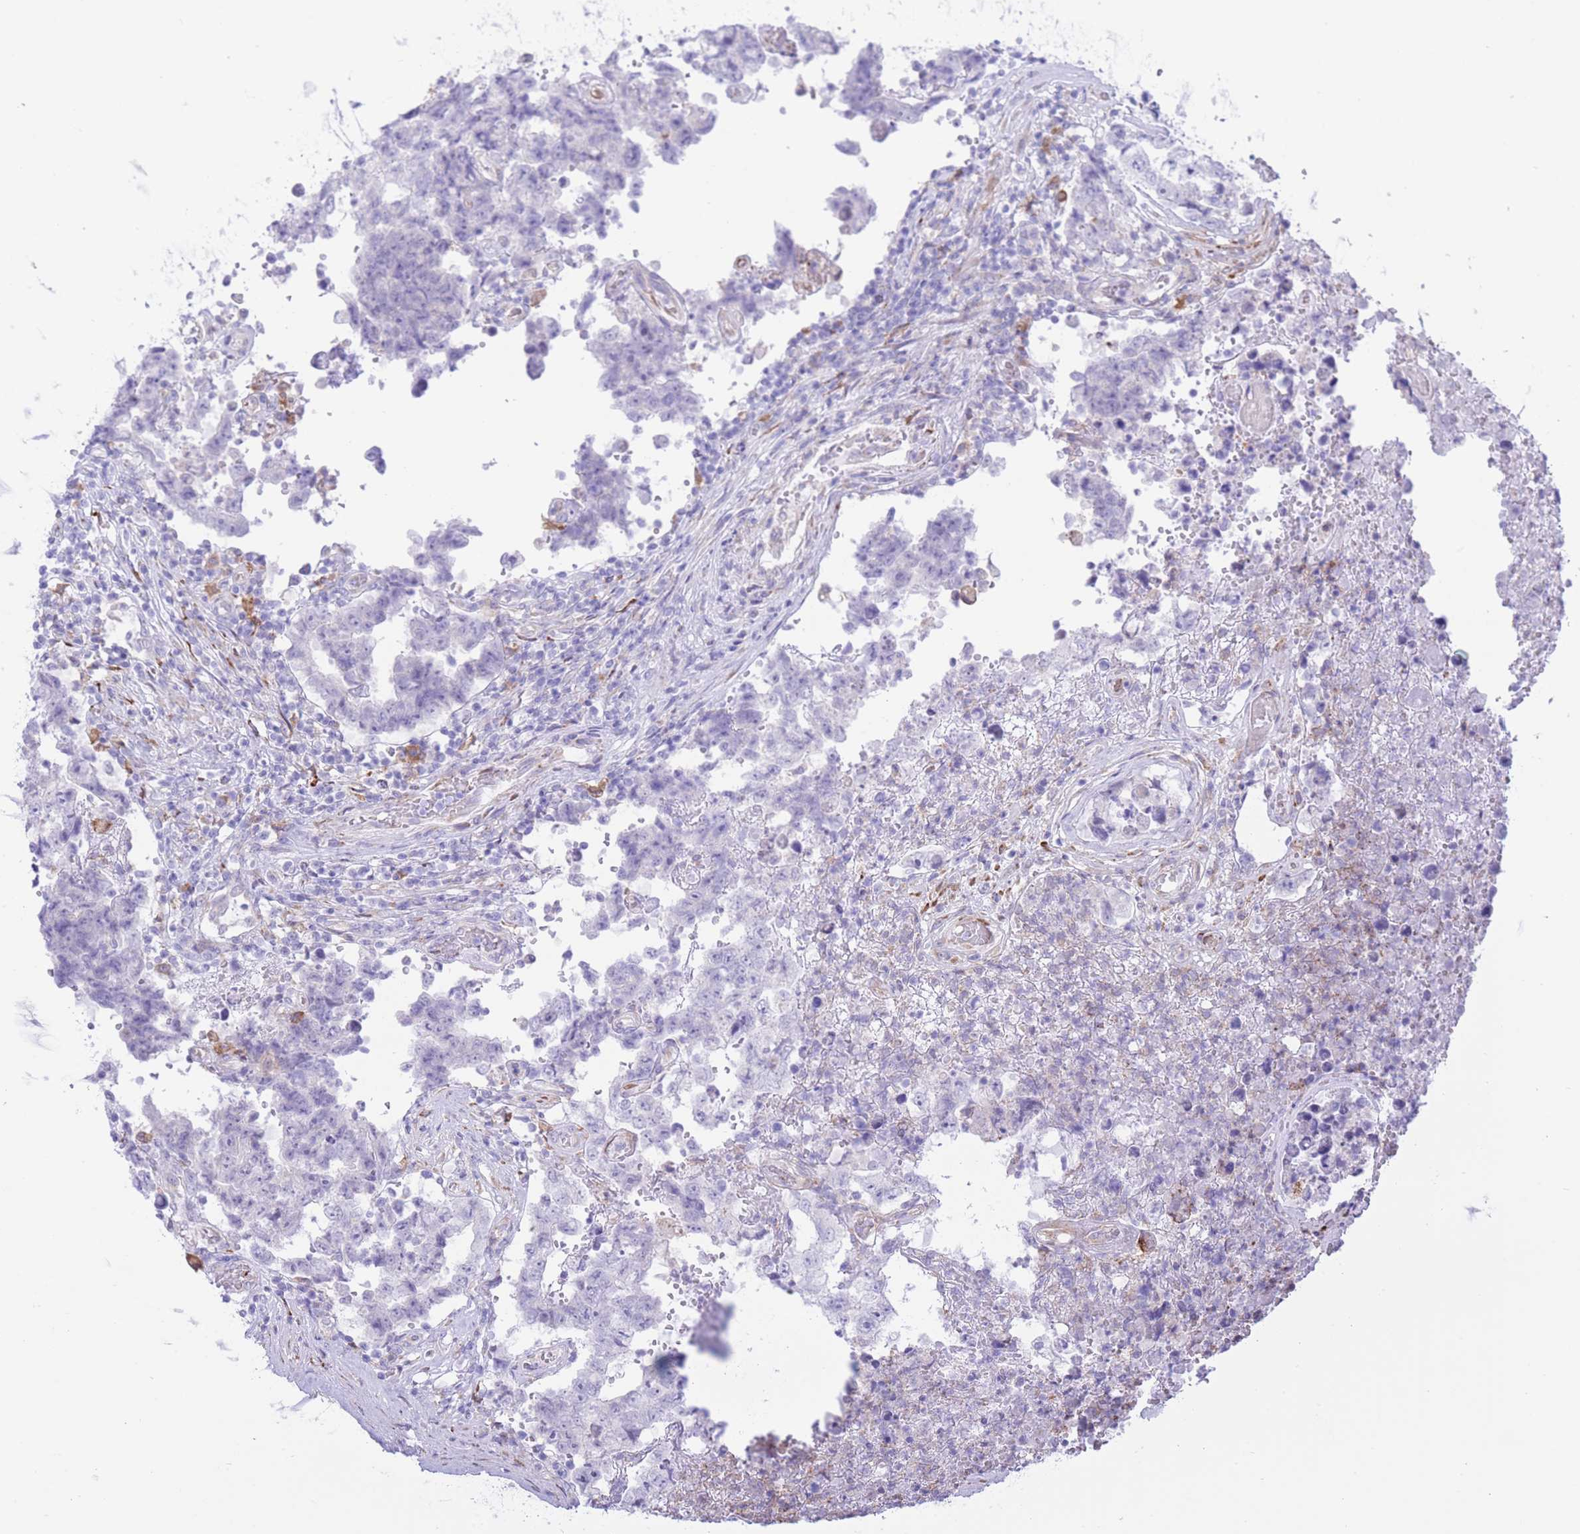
{"staining": {"intensity": "negative", "quantity": "none", "location": "none"}, "tissue": "testis cancer", "cell_type": "Tumor cells", "image_type": "cancer", "snomed": [{"axis": "morphology", "description": "Normal tissue, NOS"}, {"axis": "morphology", "description": "Carcinoma, Embryonal, NOS"}, {"axis": "topography", "description": "Testis"}, {"axis": "topography", "description": "Epididymis"}], "caption": "Histopathology image shows no significant protein staining in tumor cells of testis cancer (embryonal carcinoma).", "gene": "MYDGF", "patient": {"sex": "male", "age": 25}}